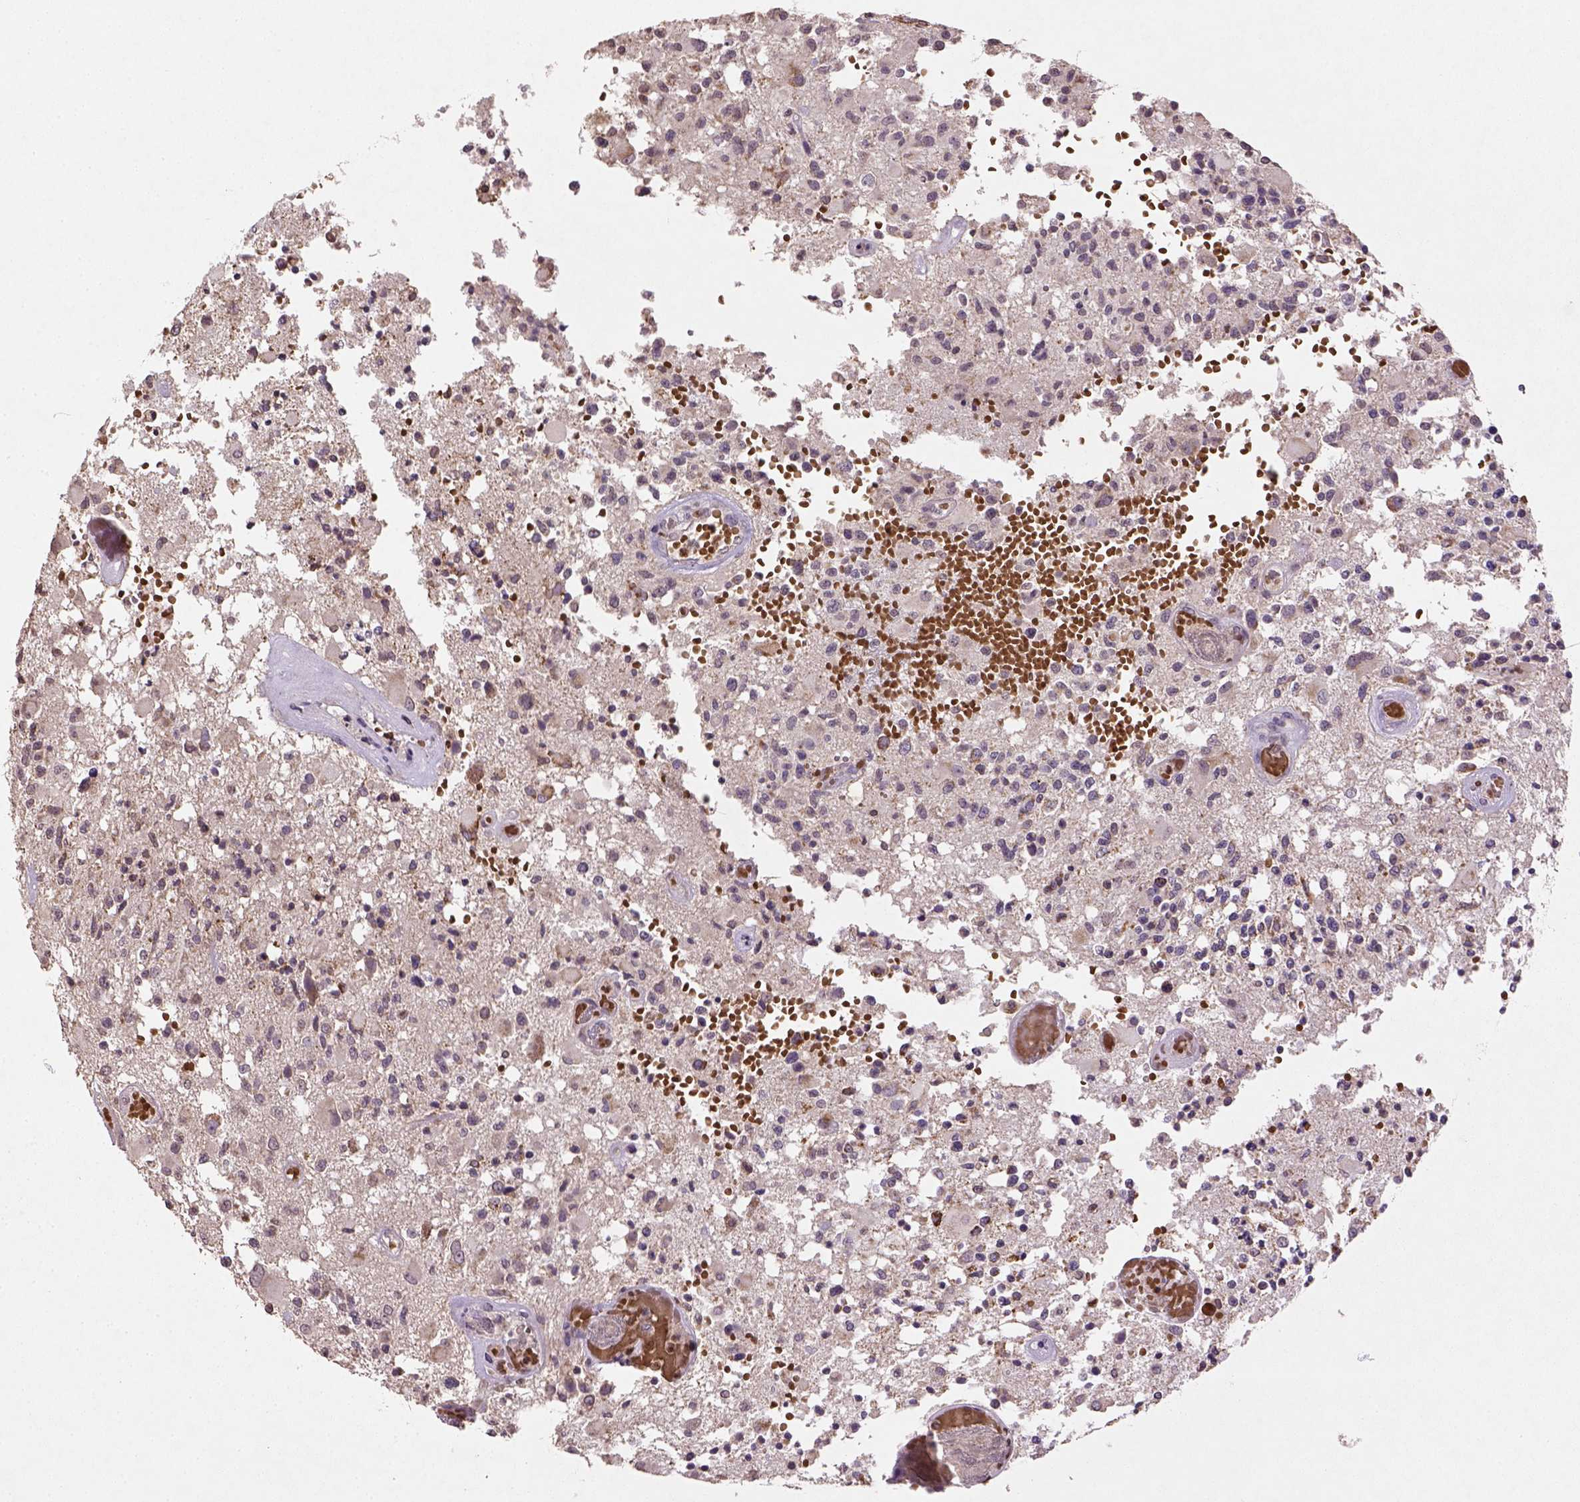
{"staining": {"intensity": "negative", "quantity": "none", "location": "none"}, "tissue": "glioma", "cell_type": "Tumor cells", "image_type": "cancer", "snomed": [{"axis": "morphology", "description": "Glioma, malignant, High grade"}, {"axis": "topography", "description": "Brain"}], "caption": "This is a photomicrograph of IHC staining of malignant glioma (high-grade), which shows no expression in tumor cells.", "gene": "NUDT3", "patient": {"sex": "female", "age": 63}}